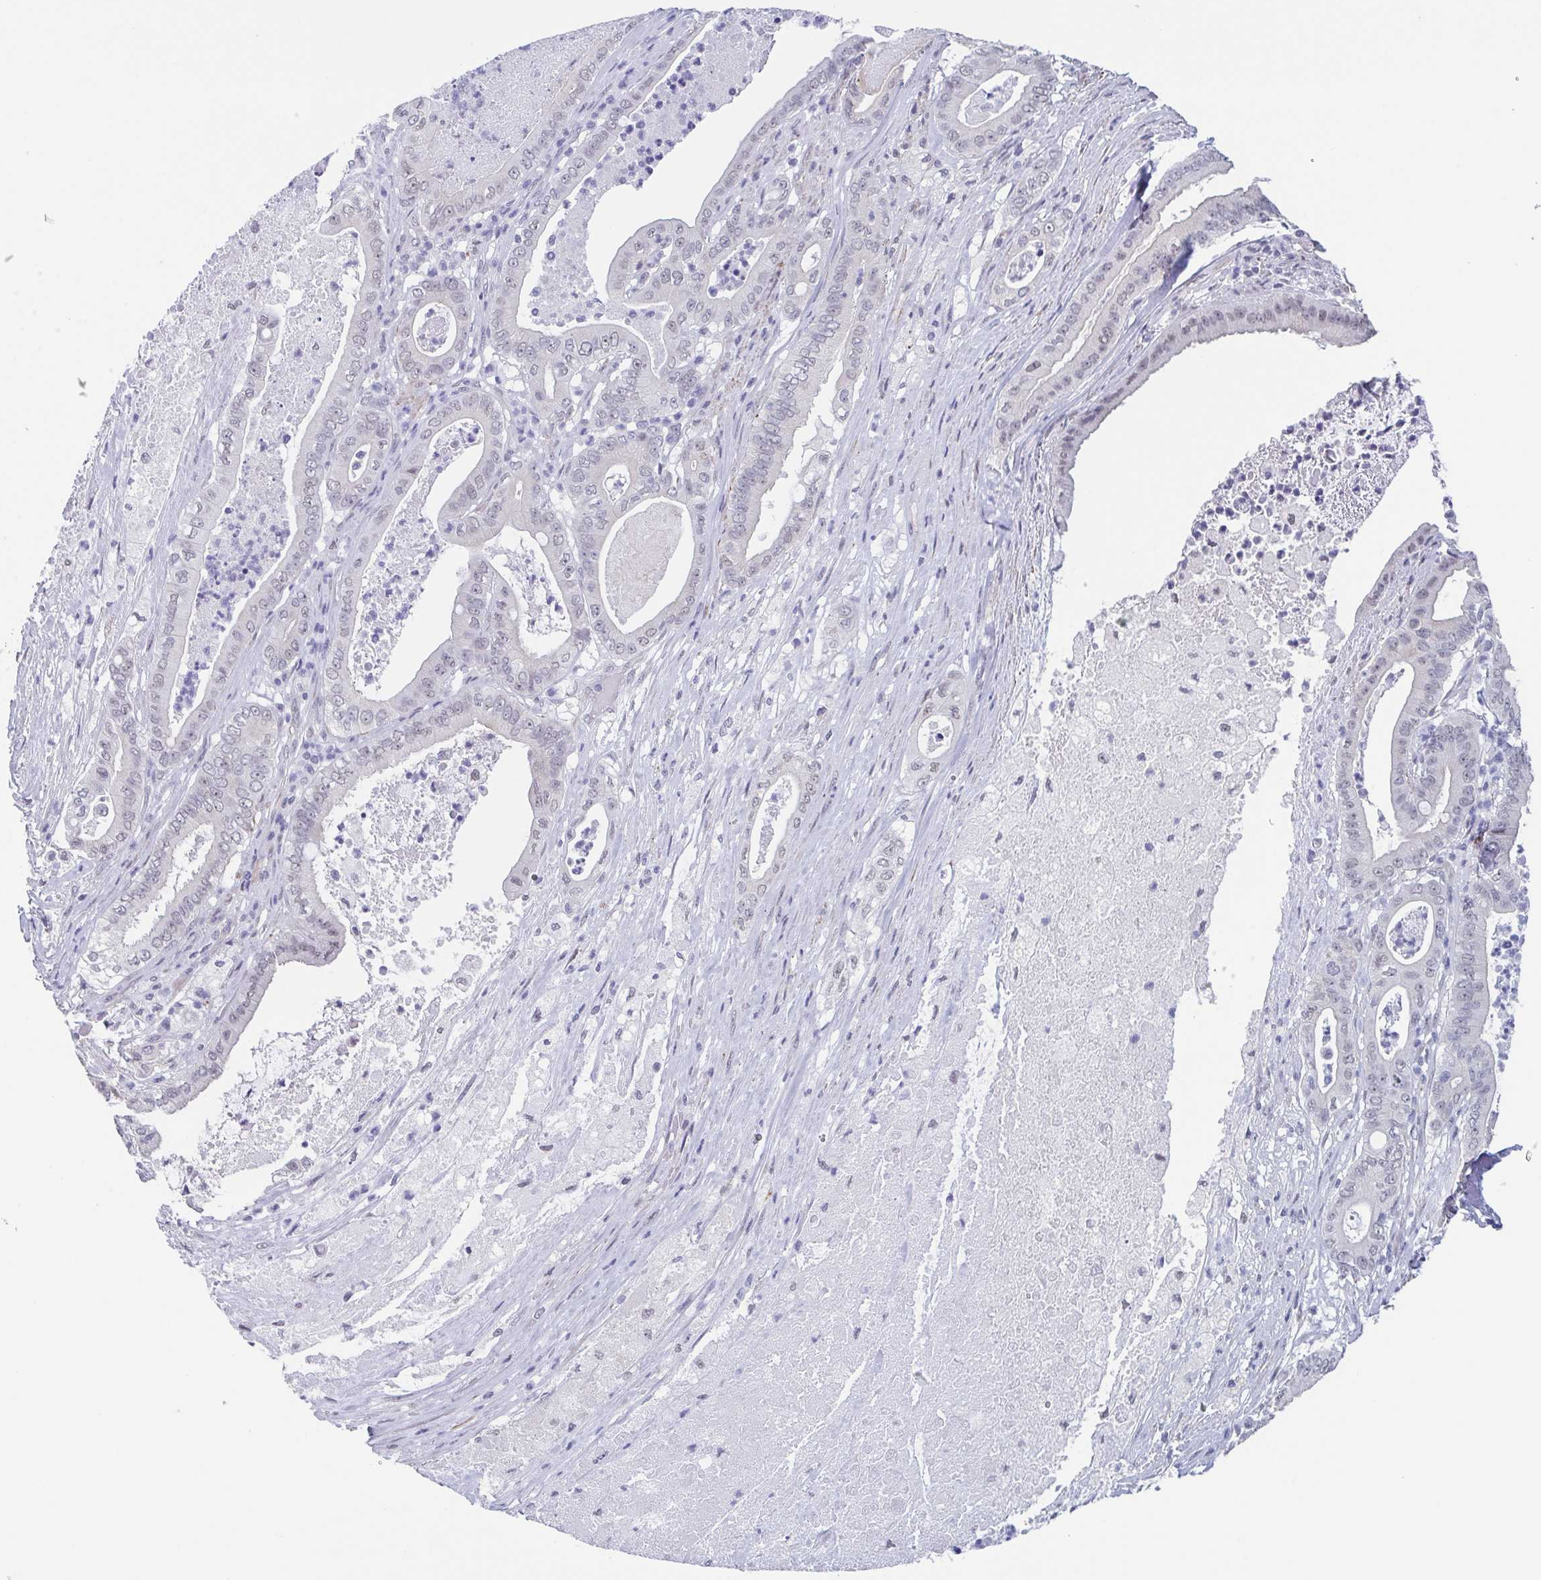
{"staining": {"intensity": "negative", "quantity": "none", "location": "none"}, "tissue": "pancreatic cancer", "cell_type": "Tumor cells", "image_type": "cancer", "snomed": [{"axis": "morphology", "description": "Adenocarcinoma, NOS"}, {"axis": "topography", "description": "Pancreas"}], "caption": "This is an IHC photomicrograph of pancreatic cancer (adenocarcinoma). There is no staining in tumor cells.", "gene": "TMEM92", "patient": {"sex": "male", "age": 71}}